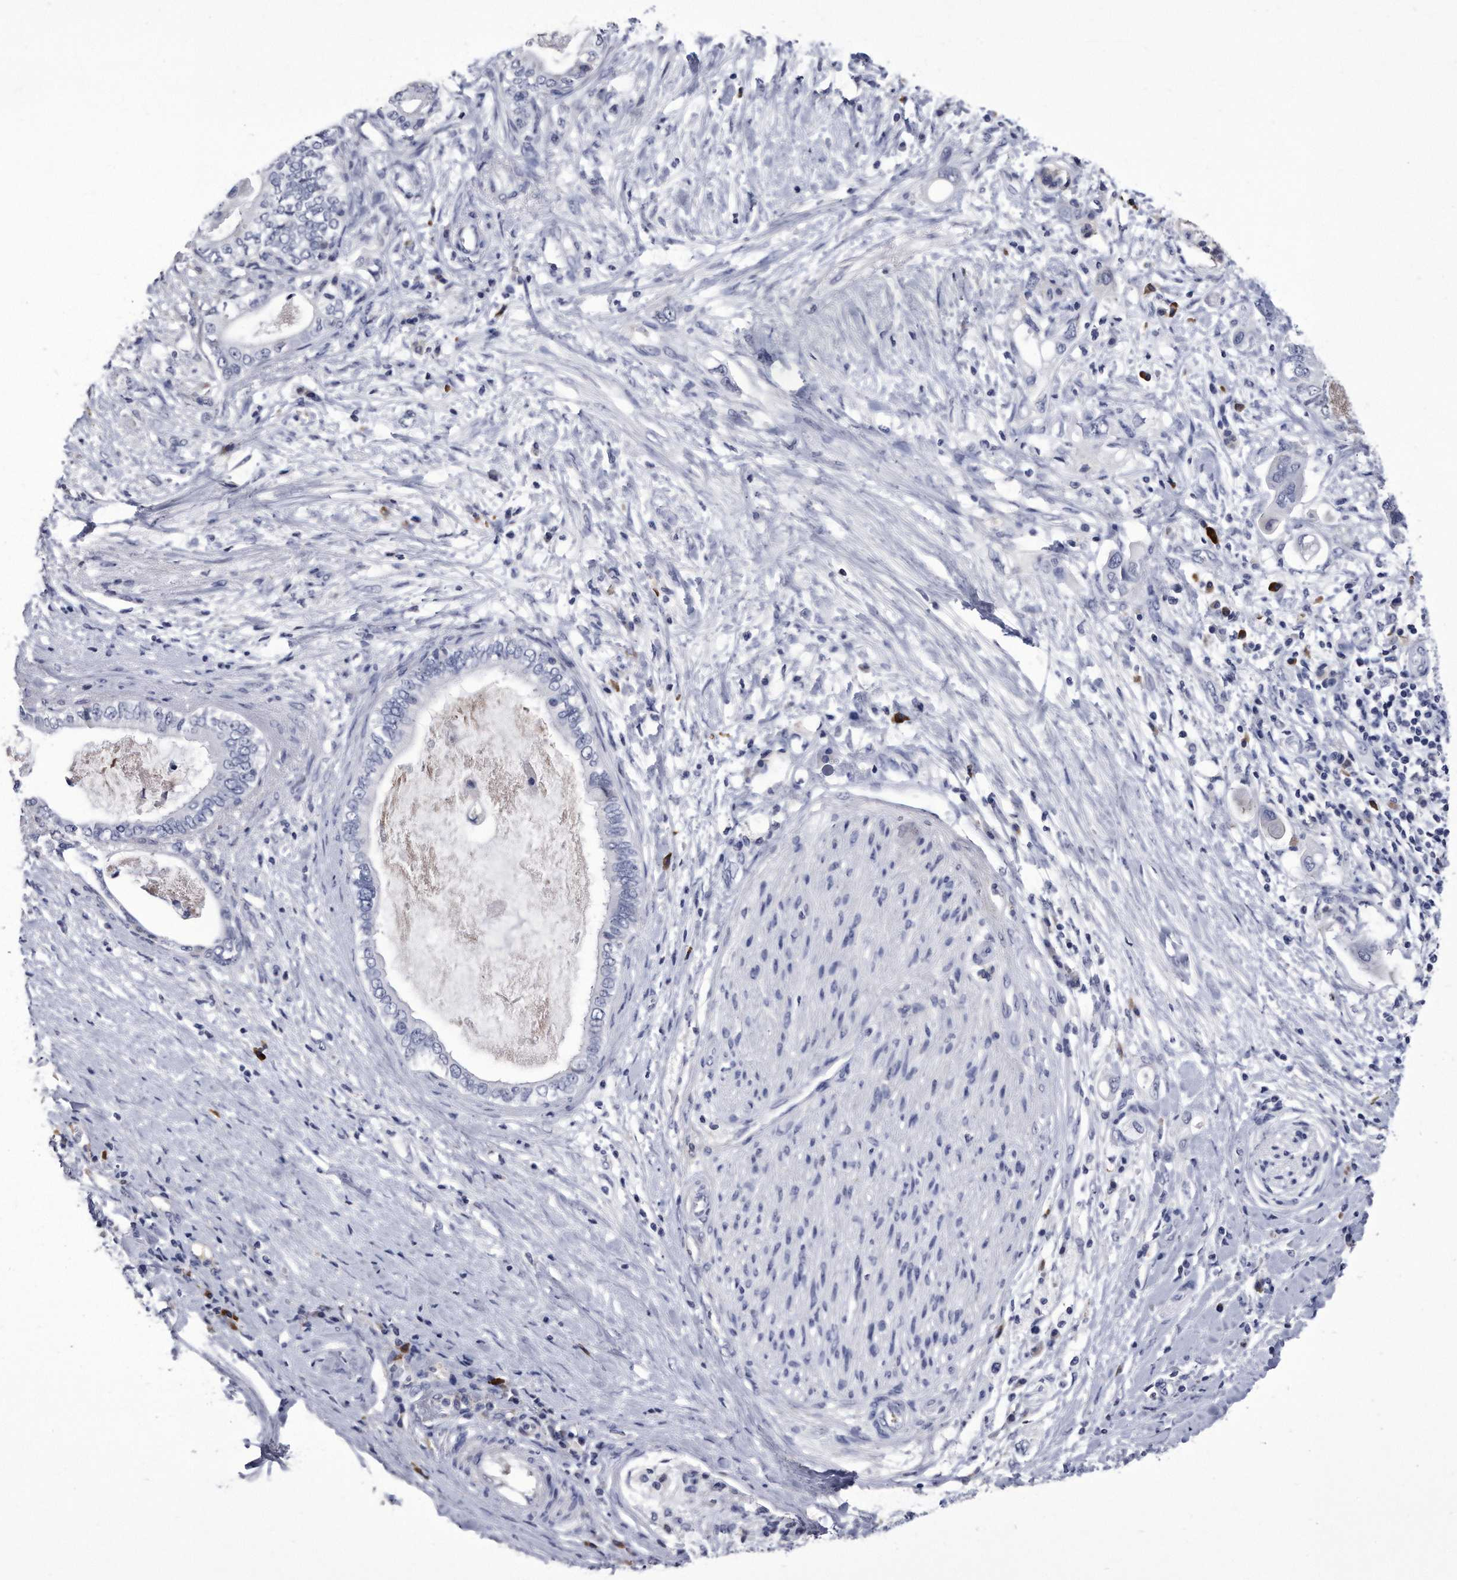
{"staining": {"intensity": "negative", "quantity": "none", "location": "none"}, "tissue": "pancreatic cancer", "cell_type": "Tumor cells", "image_type": "cancer", "snomed": [{"axis": "morphology", "description": "Adenocarcinoma, NOS"}, {"axis": "topography", "description": "Pancreas"}], "caption": "Image shows no significant protein positivity in tumor cells of pancreatic cancer. The staining was performed using DAB to visualize the protein expression in brown, while the nuclei were stained in blue with hematoxylin (Magnification: 20x).", "gene": "KCTD8", "patient": {"sex": "female", "age": 56}}